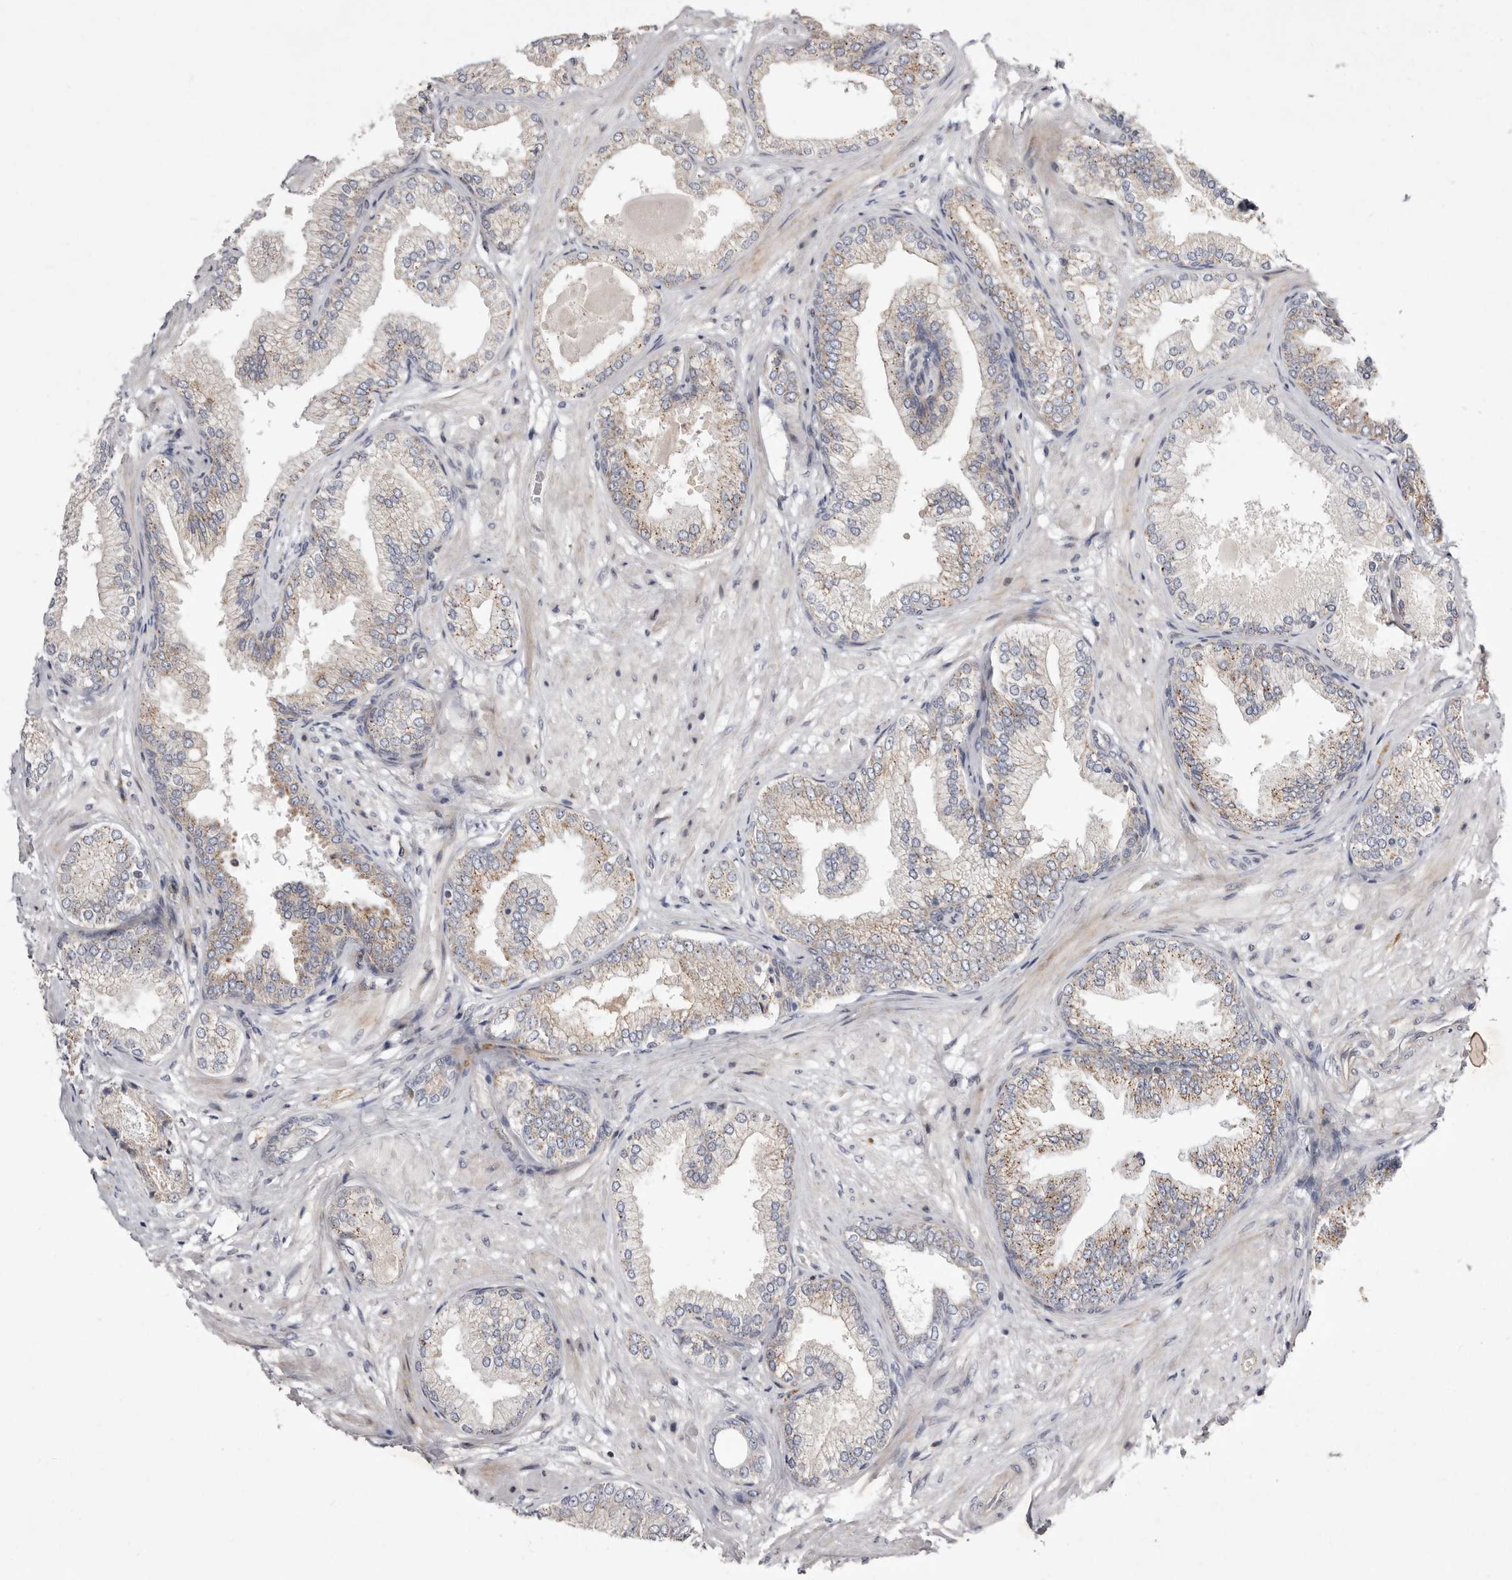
{"staining": {"intensity": "moderate", "quantity": "25%-75%", "location": "cytoplasmic/membranous"}, "tissue": "prostate cancer", "cell_type": "Tumor cells", "image_type": "cancer", "snomed": [{"axis": "morphology", "description": "Adenocarcinoma, Low grade"}, {"axis": "topography", "description": "Prostate"}], "caption": "The image reveals a brown stain indicating the presence of a protein in the cytoplasmic/membranous of tumor cells in low-grade adenocarcinoma (prostate).", "gene": "TIMM17B", "patient": {"sex": "male", "age": 63}}